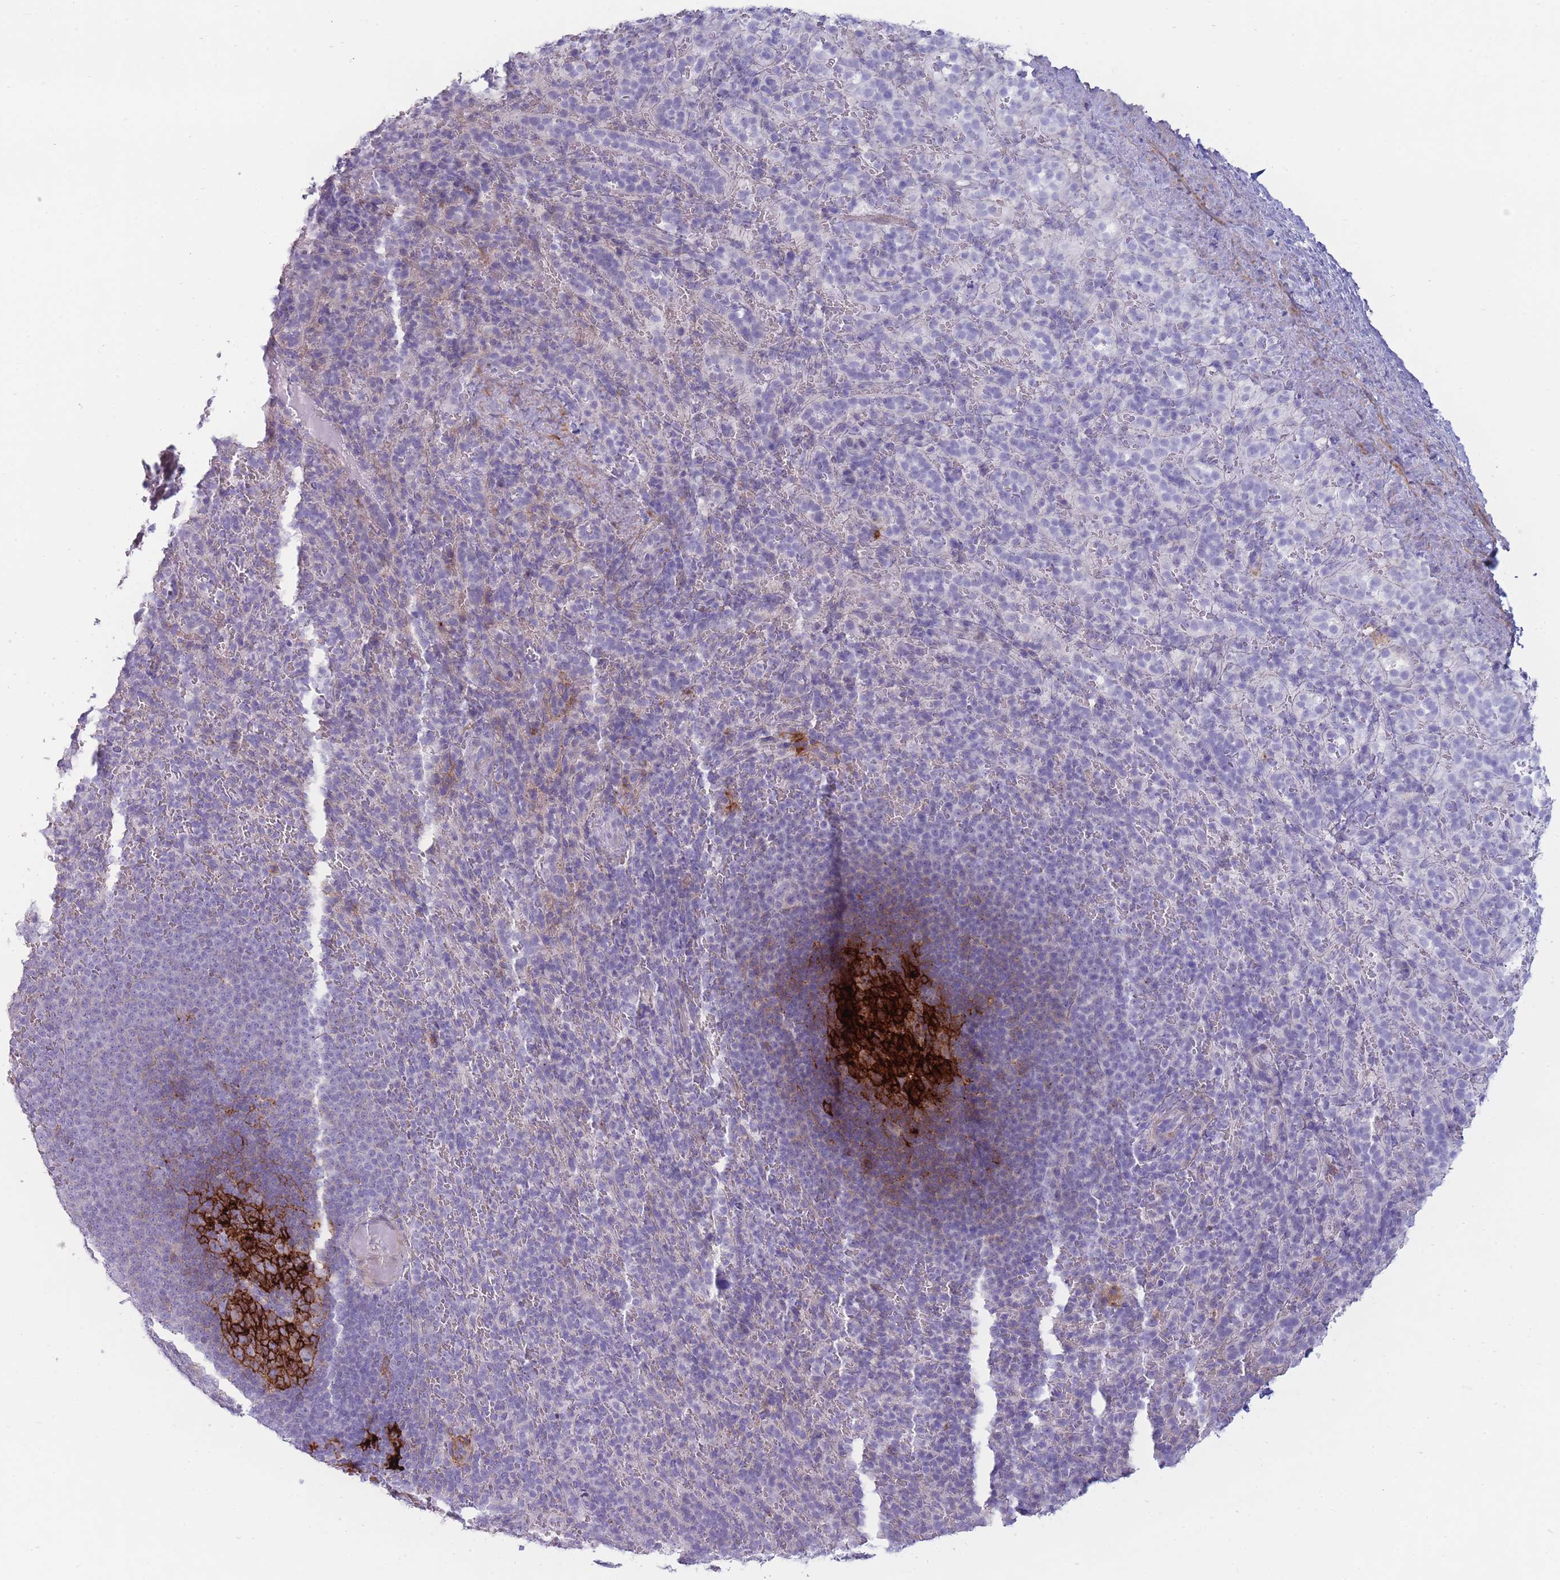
{"staining": {"intensity": "negative", "quantity": "none", "location": "none"}, "tissue": "spleen", "cell_type": "Cells in red pulp", "image_type": "normal", "snomed": [{"axis": "morphology", "description": "Normal tissue, NOS"}, {"axis": "topography", "description": "Spleen"}], "caption": "Immunohistochemistry of unremarkable human spleen displays no staining in cells in red pulp.", "gene": "UTP14A", "patient": {"sex": "female", "age": 21}}